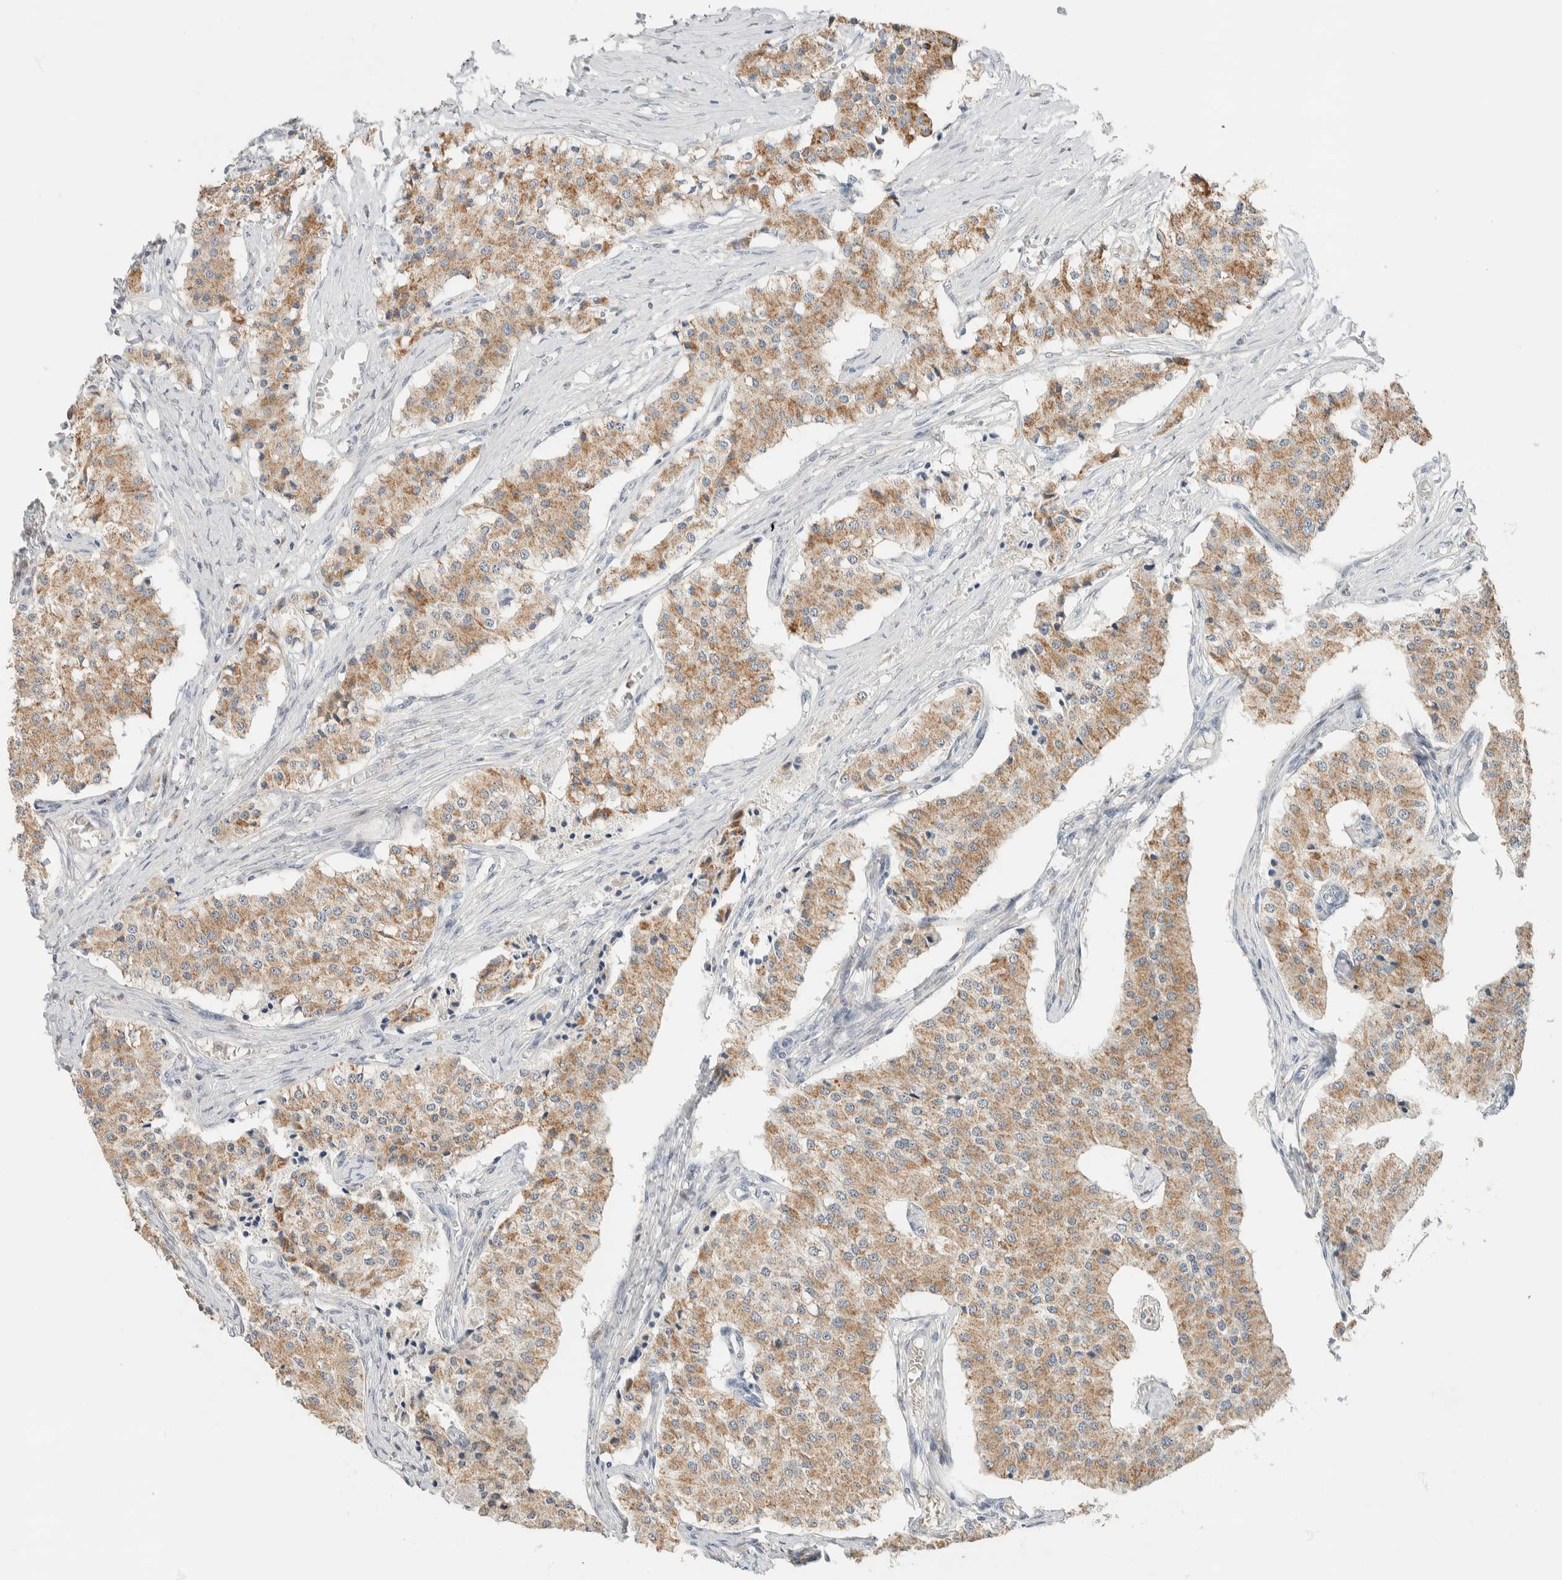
{"staining": {"intensity": "moderate", "quantity": ">75%", "location": "cytoplasmic/membranous"}, "tissue": "carcinoid", "cell_type": "Tumor cells", "image_type": "cancer", "snomed": [{"axis": "morphology", "description": "Carcinoid, malignant, NOS"}, {"axis": "topography", "description": "Colon"}], "caption": "Immunohistochemistry (DAB) staining of carcinoid (malignant) displays moderate cytoplasmic/membranous protein expression in about >75% of tumor cells.", "gene": "HDHD3", "patient": {"sex": "female", "age": 52}}